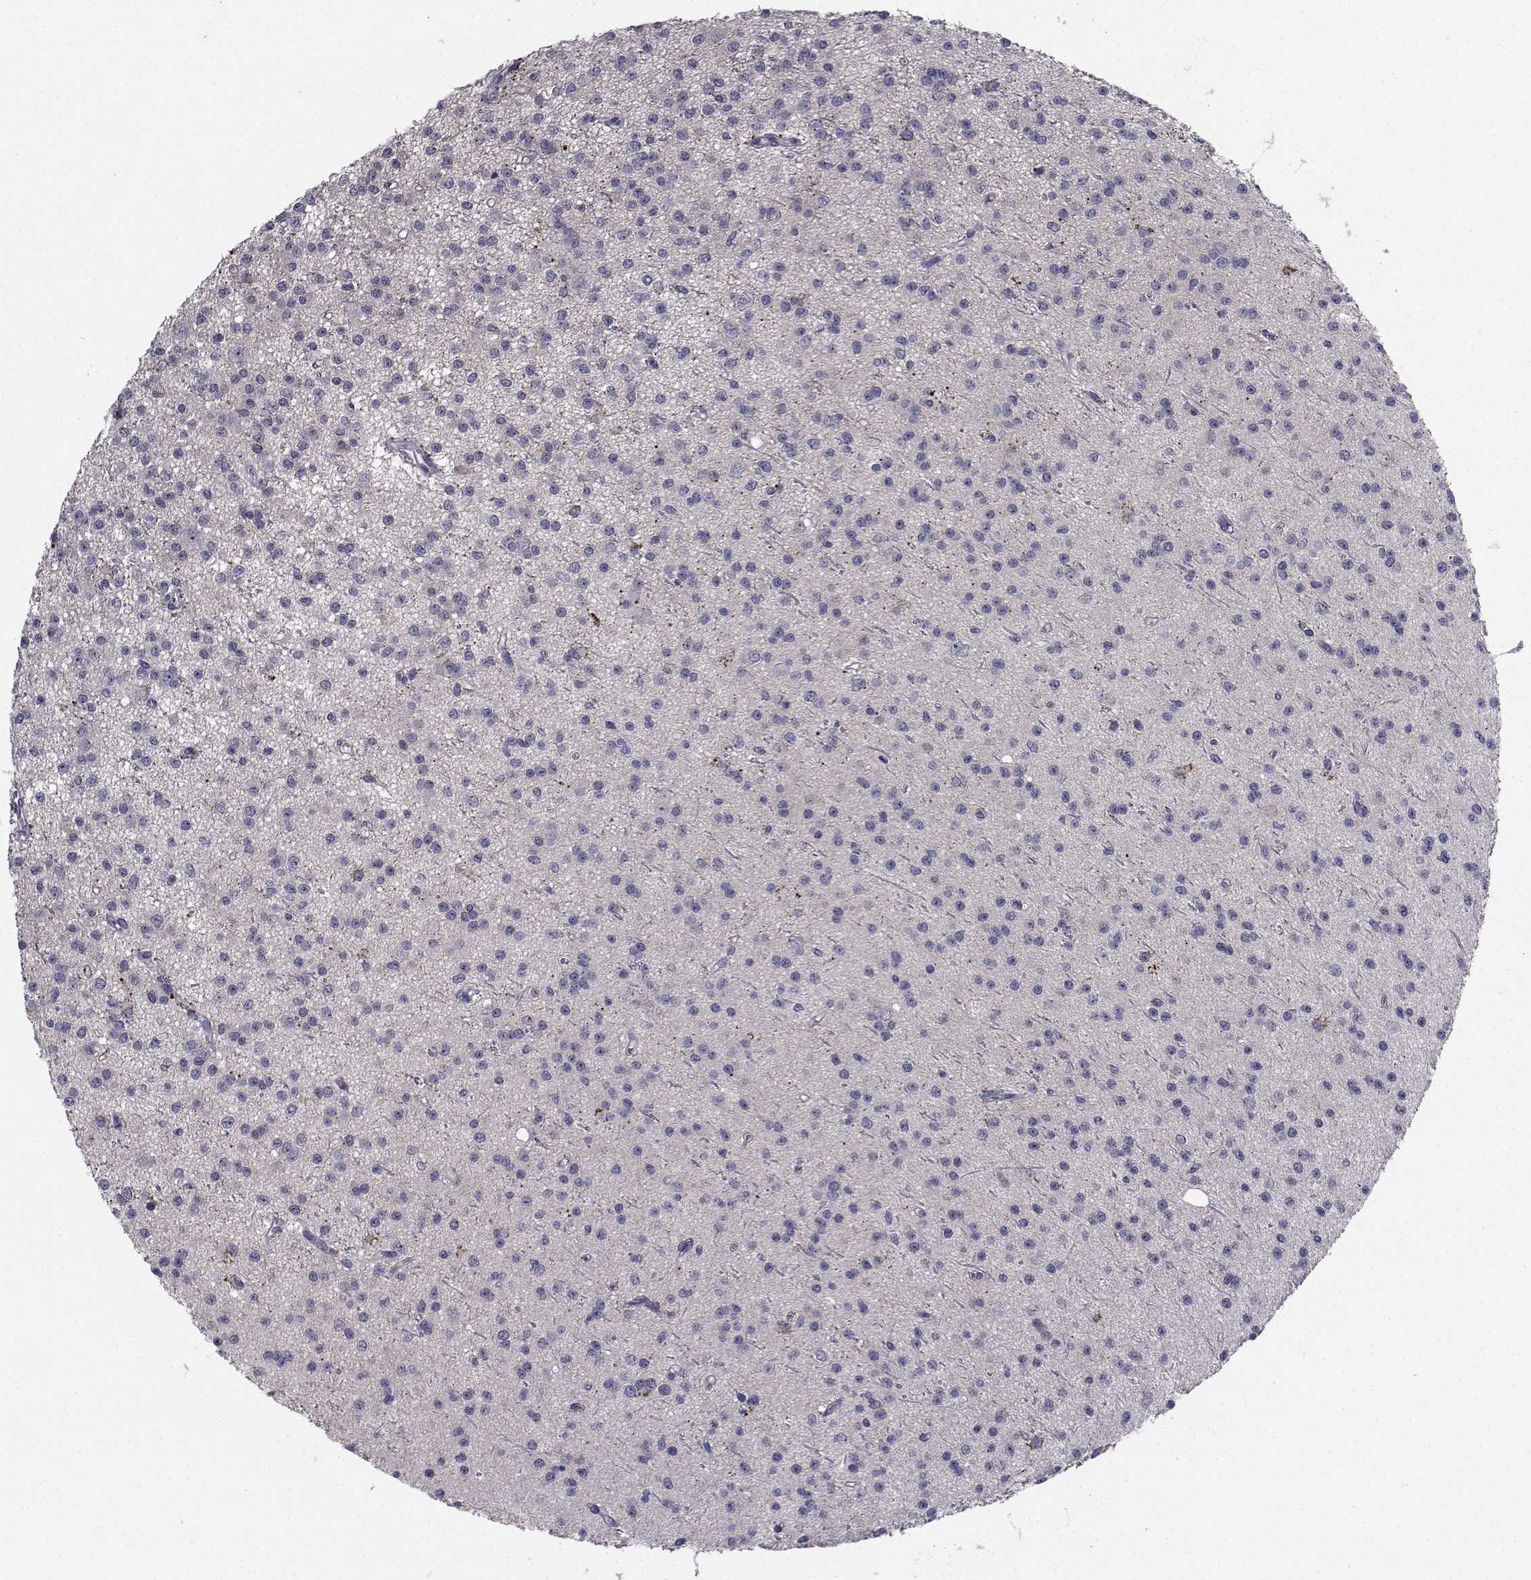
{"staining": {"intensity": "negative", "quantity": "none", "location": "none"}, "tissue": "glioma", "cell_type": "Tumor cells", "image_type": "cancer", "snomed": [{"axis": "morphology", "description": "Glioma, malignant, Low grade"}, {"axis": "topography", "description": "Brain"}], "caption": "IHC photomicrograph of neoplastic tissue: glioma stained with DAB exhibits no significant protein expression in tumor cells.", "gene": "CHRNA1", "patient": {"sex": "male", "age": 27}}